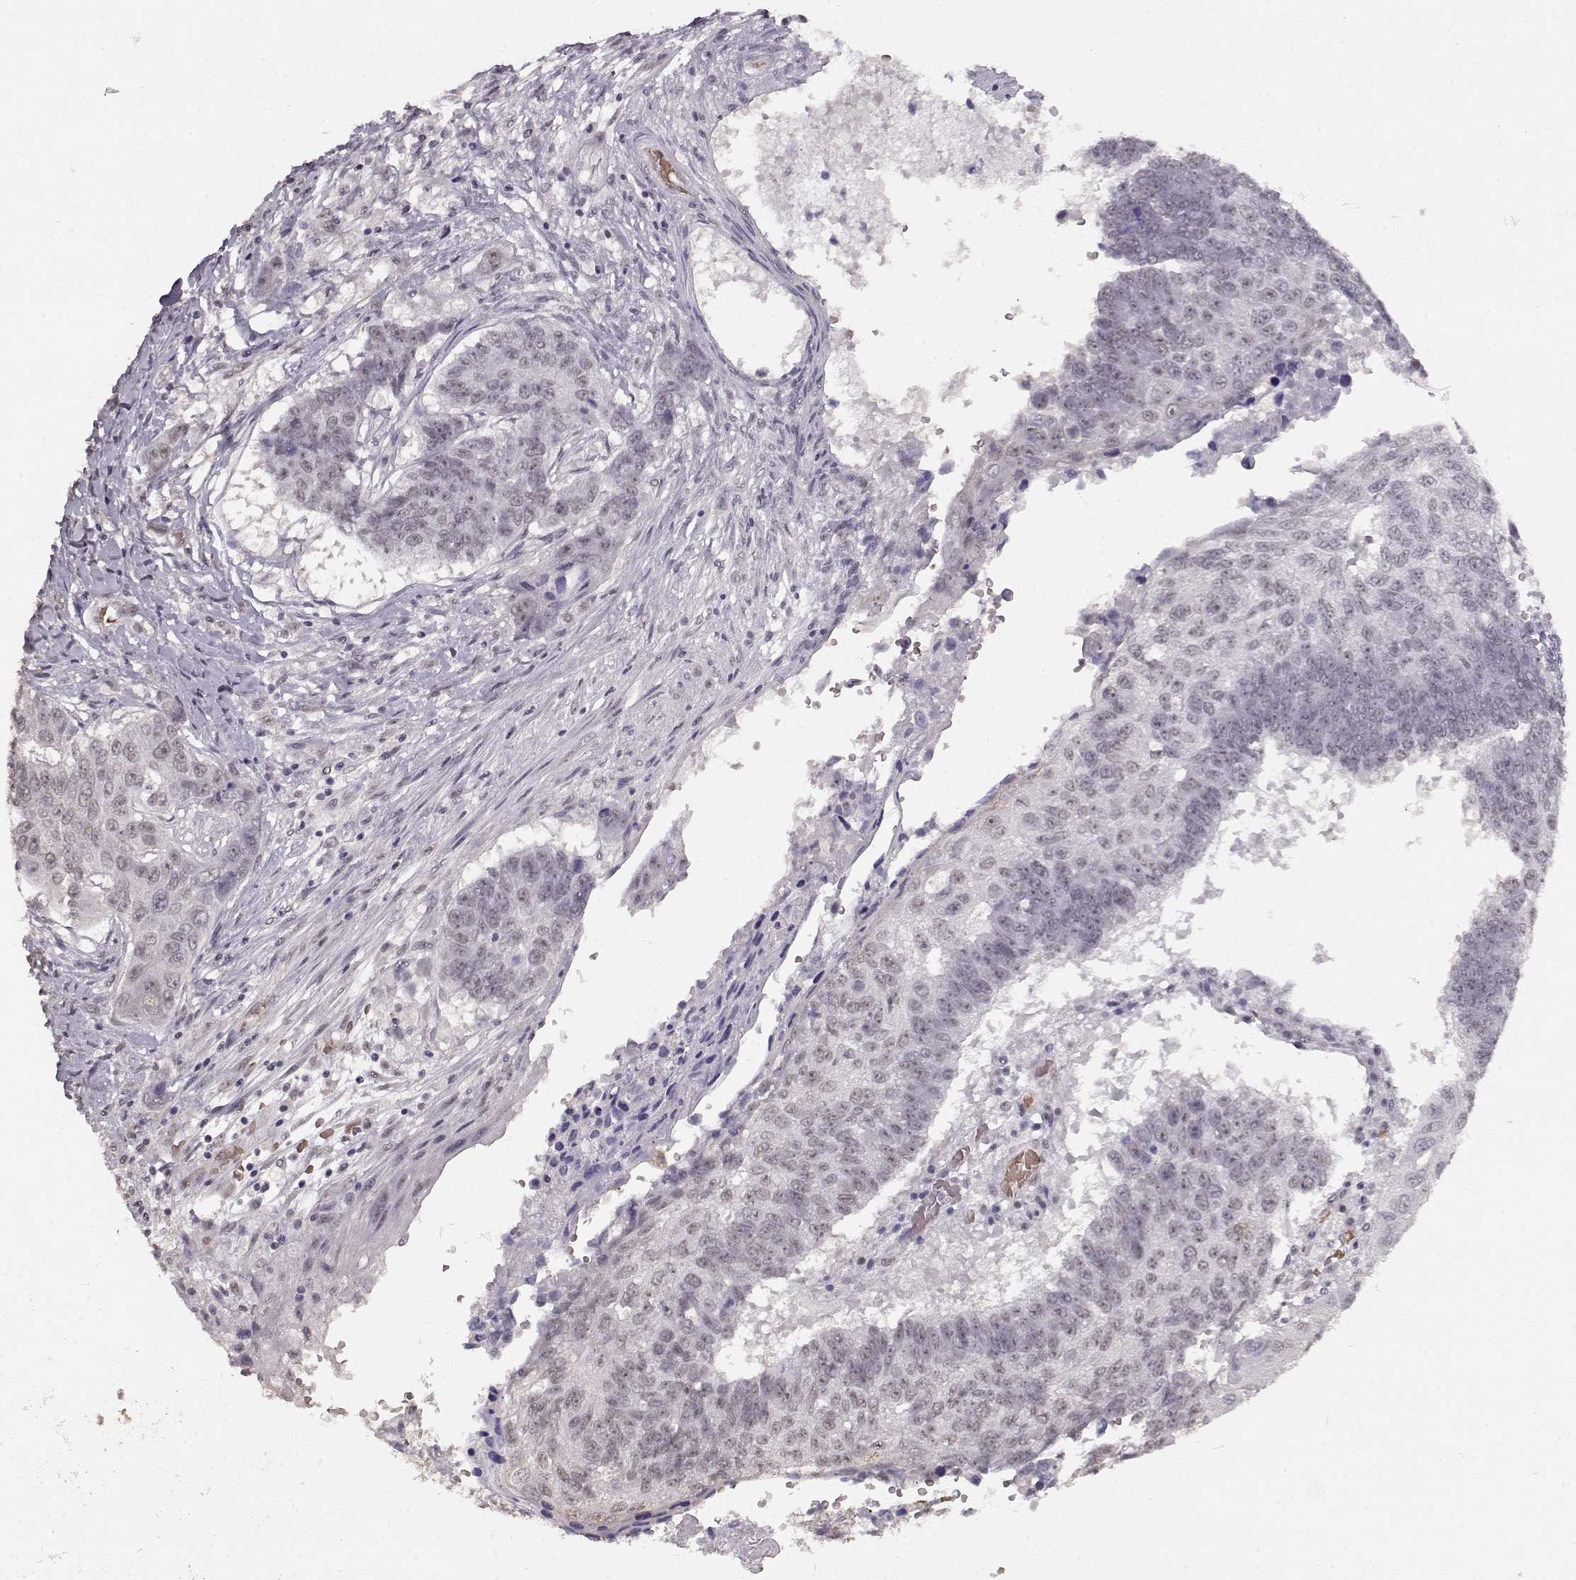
{"staining": {"intensity": "weak", "quantity": "25%-75%", "location": "nuclear"}, "tissue": "lung cancer", "cell_type": "Tumor cells", "image_type": "cancer", "snomed": [{"axis": "morphology", "description": "Squamous cell carcinoma, NOS"}, {"axis": "topography", "description": "Lung"}], "caption": "Protein staining exhibits weak nuclear positivity in about 25%-75% of tumor cells in lung cancer (squamous cell carcinoma).", "gene": "PCP4", "patient": {"sex": "male", "age": 73}}